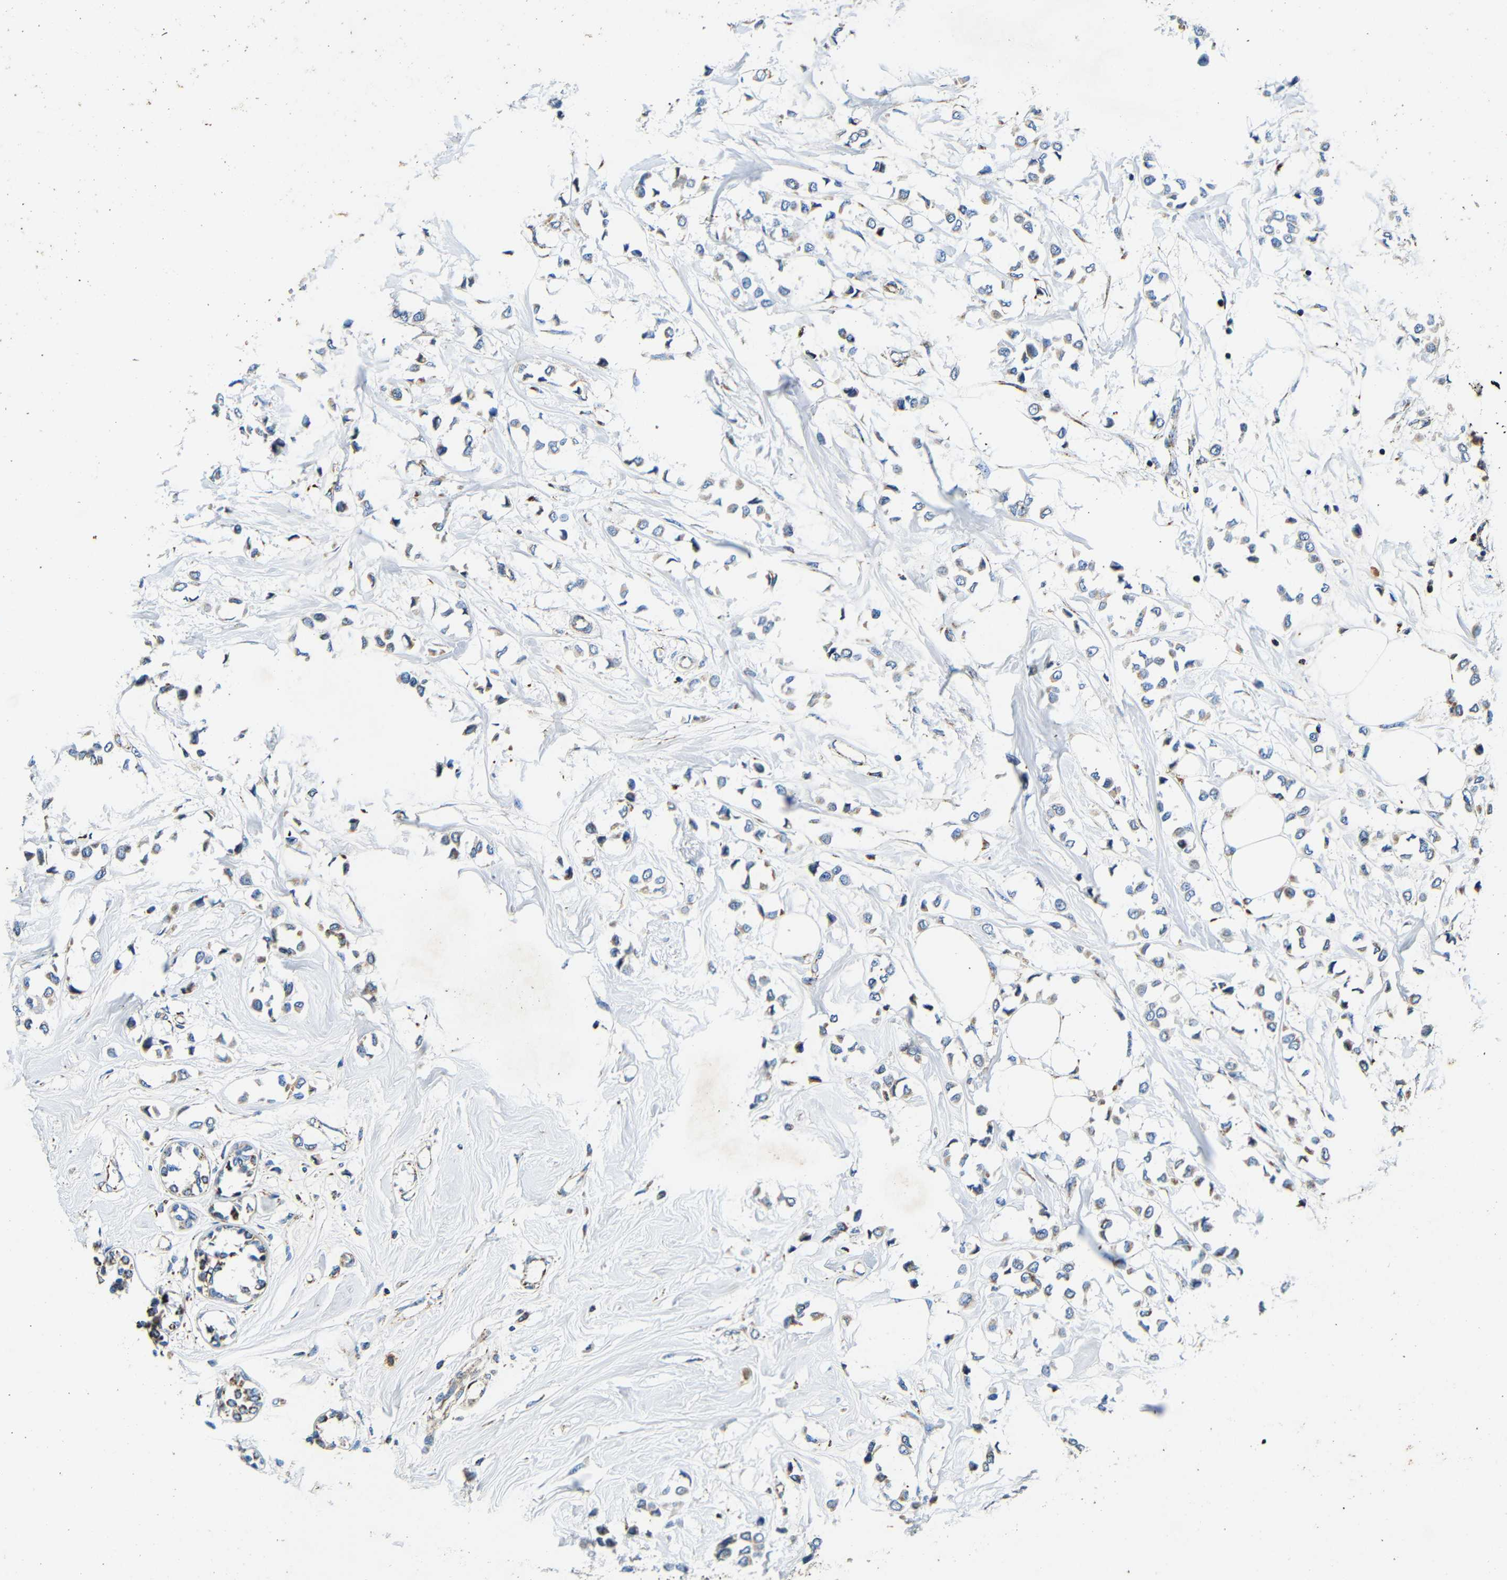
{"staining": {"intensity": "weak", "quantity": "25%-75%", "location": "cytoplasmic/membranous"}, "tissue": "breast cancer", "cell_type": "Tumor cells", "image_type": "cancer", "snomed": [{"axis": "morphology", "description": "Lobular carcinoma"}, {"axis": "topography", "description": "Breast"}], "caption": "Immunohistochemical staining of human breast cancer reveals low levels of weak cytoplasmic/membranous expression in about 25%-75% of tumor cells.", "gene": "GALNT18", "patient": {"sex": "female", "age": 57}}